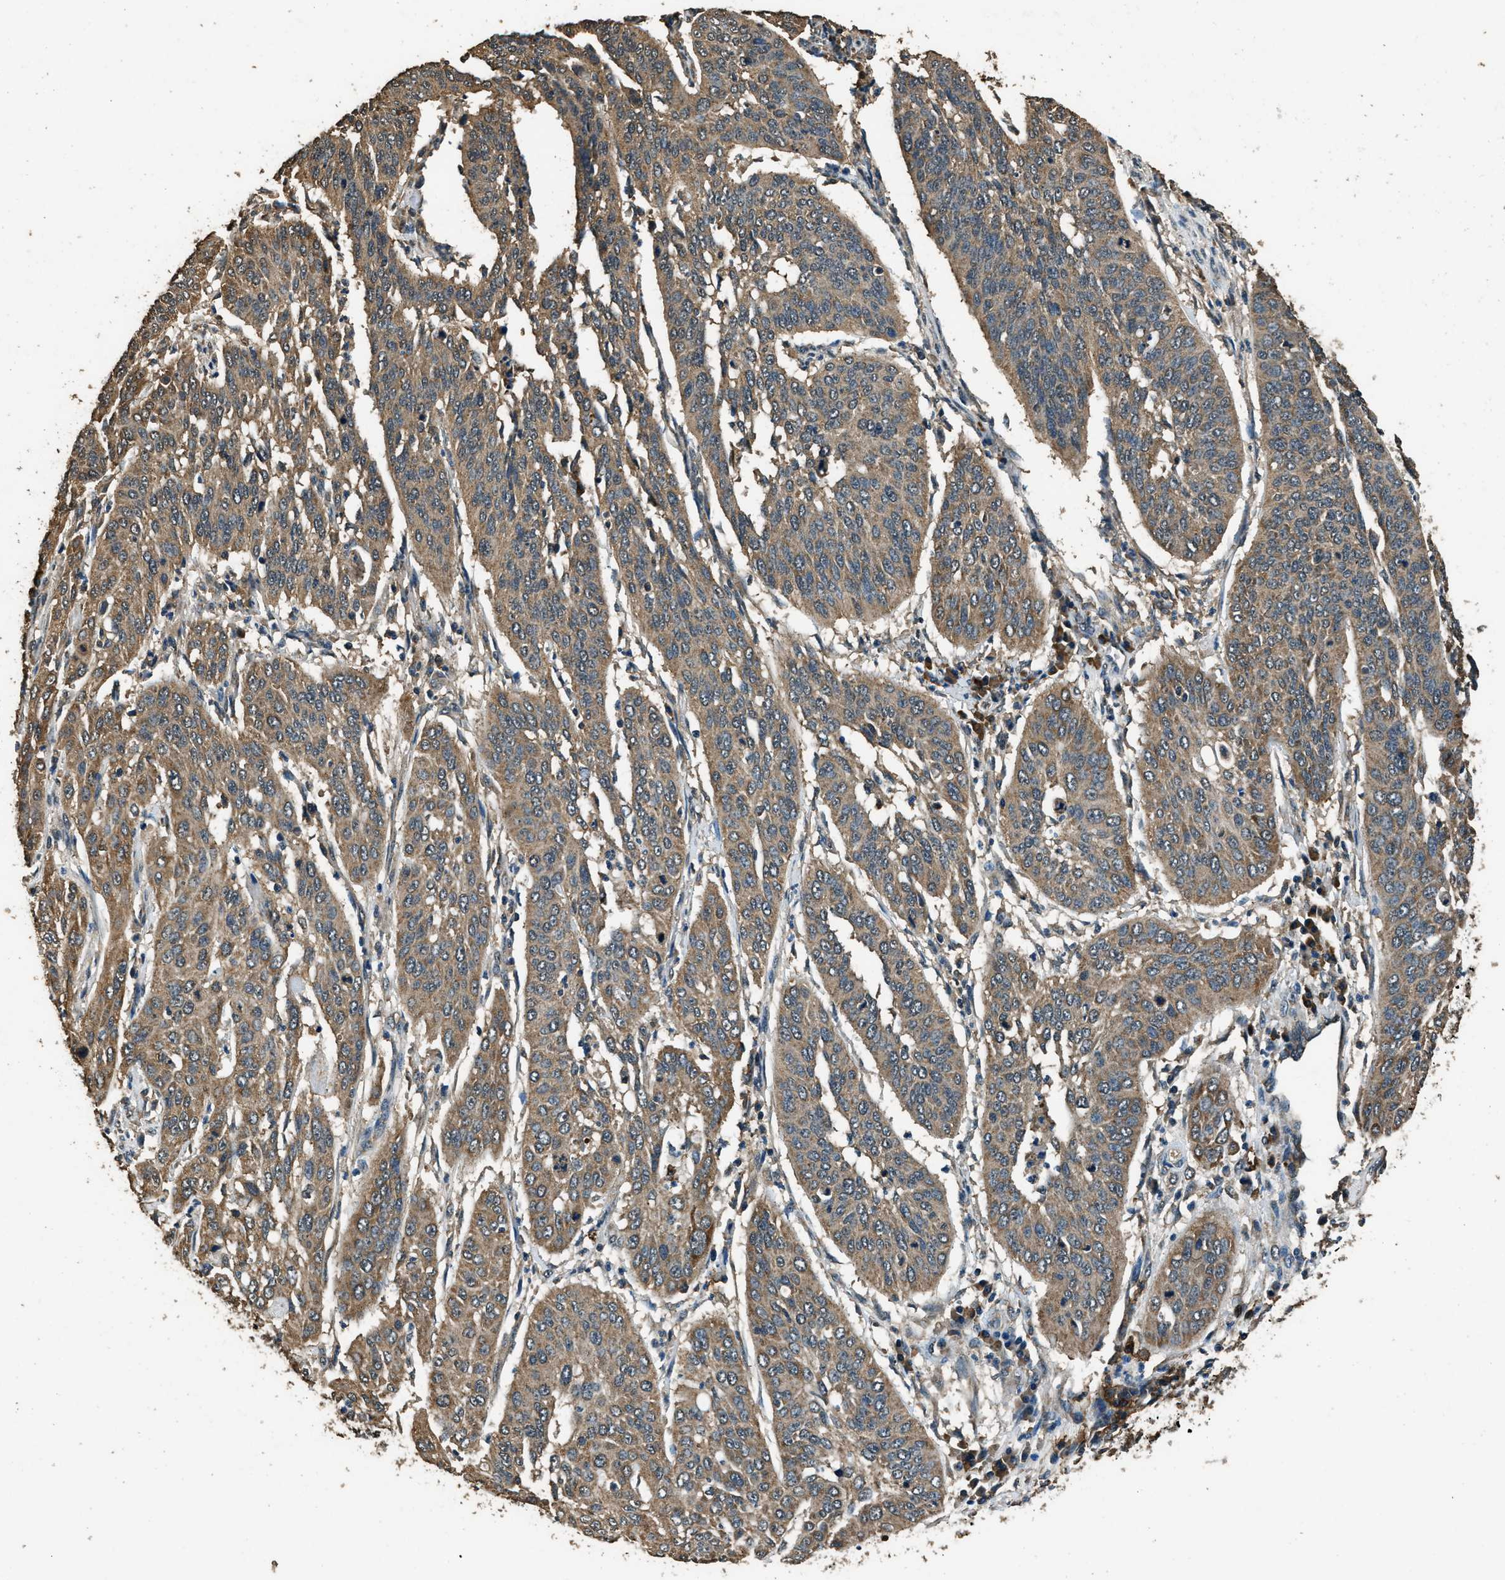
{"staining": {"intensity": "moderate", "quantity": ">75%", "location": "cytoplasmic/membranous"}, "tissue": "cervical cancer", "cell_type": "Tumor cells", "image_type": "cancer", "snomed": [{"axis": "morphology", "description": "Normal tissue, NOS"}, {"axis": "morphology", "description": "Squamous cell carcinoma, NOS"}, {"axis": "topography", "description": "Cervix"}], "caption": "The photomicrograph shows a brown stain indicating the presence of a protein in the cytoplasmic/membranous of tumor cells in squamous cell carcinoma (cervical).", "gene": "SALL3", "patient": {"sex": "female", "age": 39}}